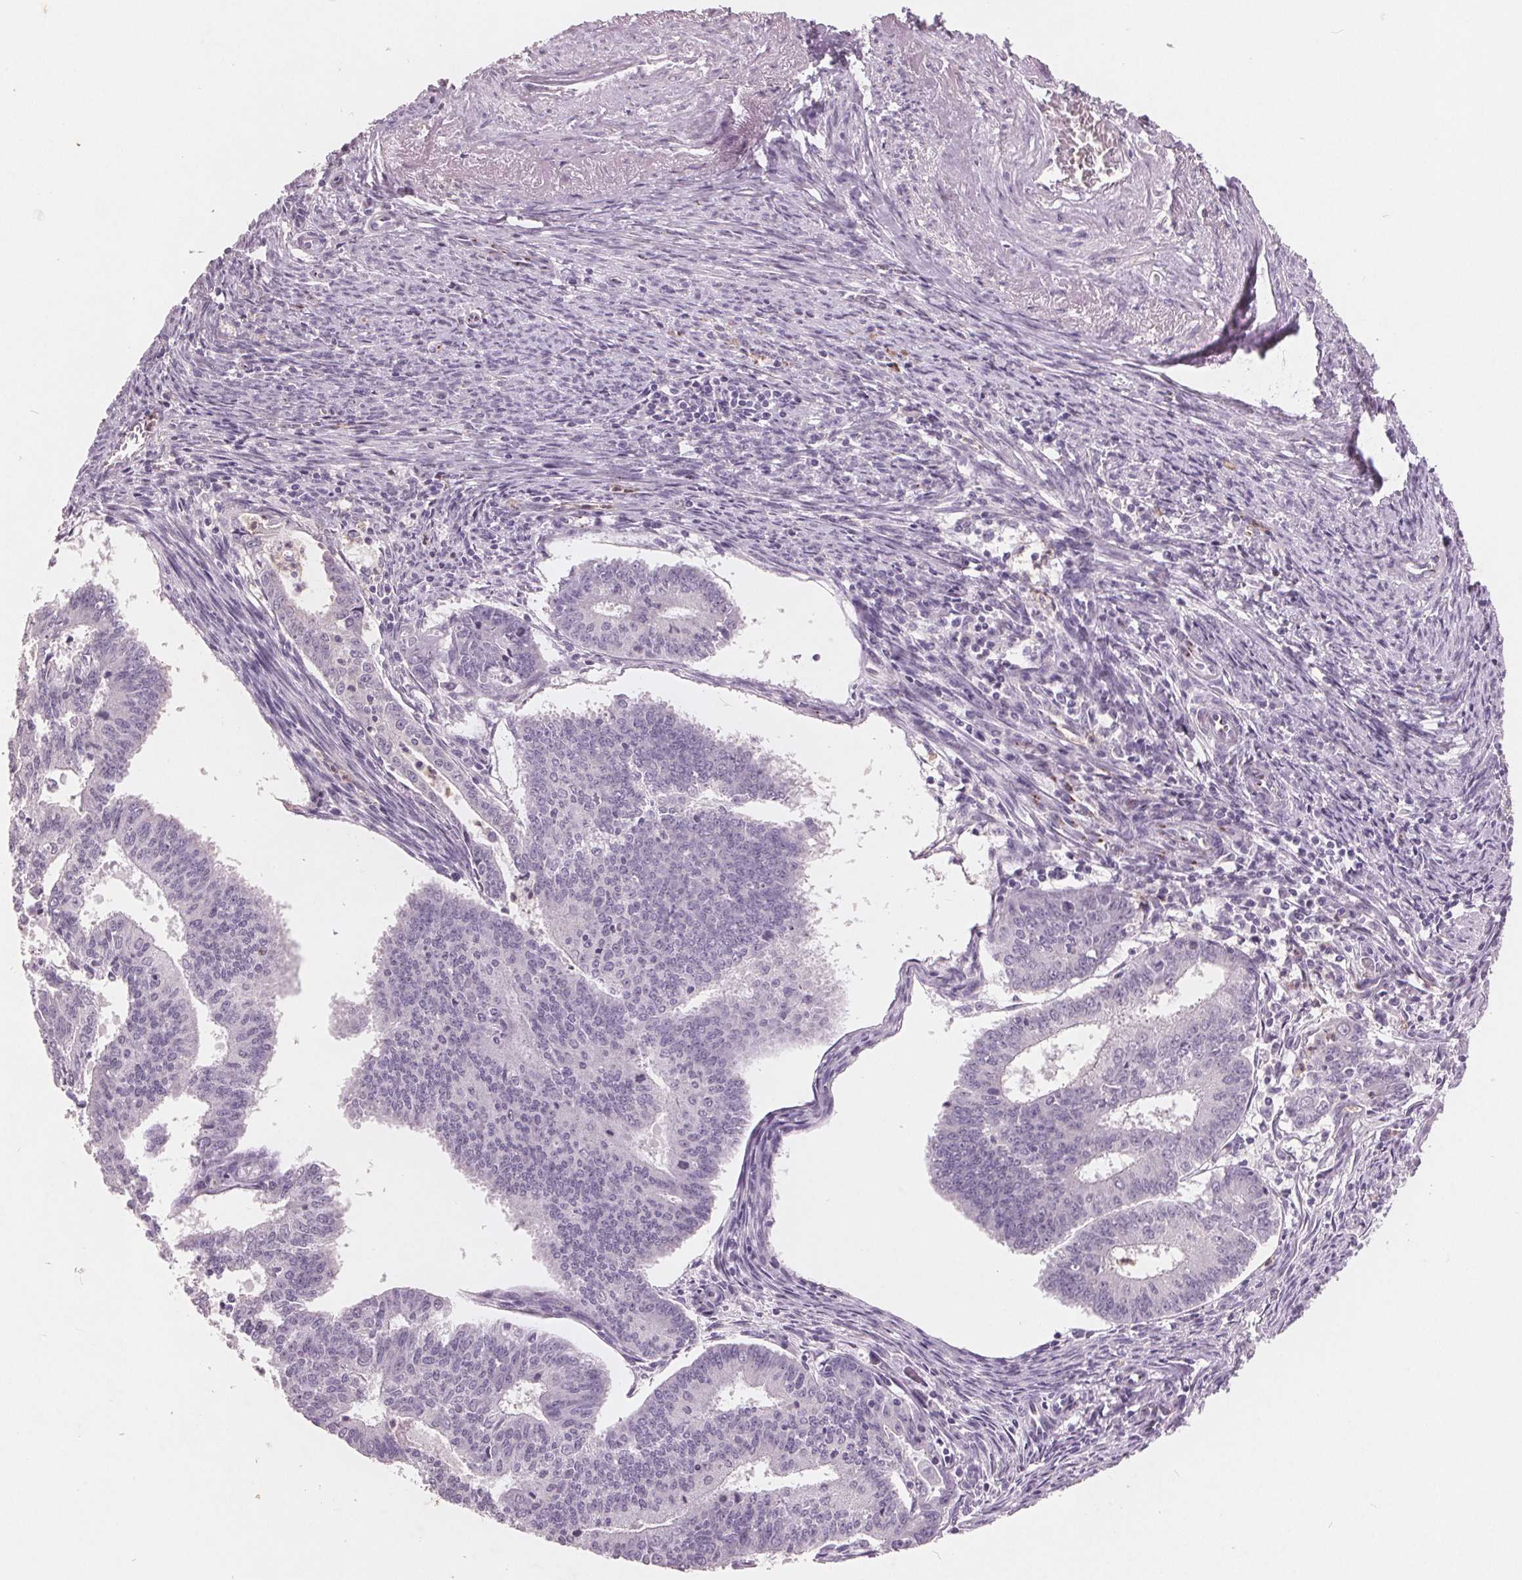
{"staining": {"intensity": "negative", "quantity": "none", "location": "none"}, "tissue": "endometrial cancer", "cell_type": "Tumor cells", "image_type": "cancer", "snomed": [{"axis": "morphology", "description": "Adenocarcinoma, NOS"}, {"axis": "topography", "description": "Endometrium"}], "caption": "Tumor cells show no significant protein expression in adenocarcinoma (endometrial).", "gene": "PTPN14", "patient": {"sex": "female", "age": 61}}